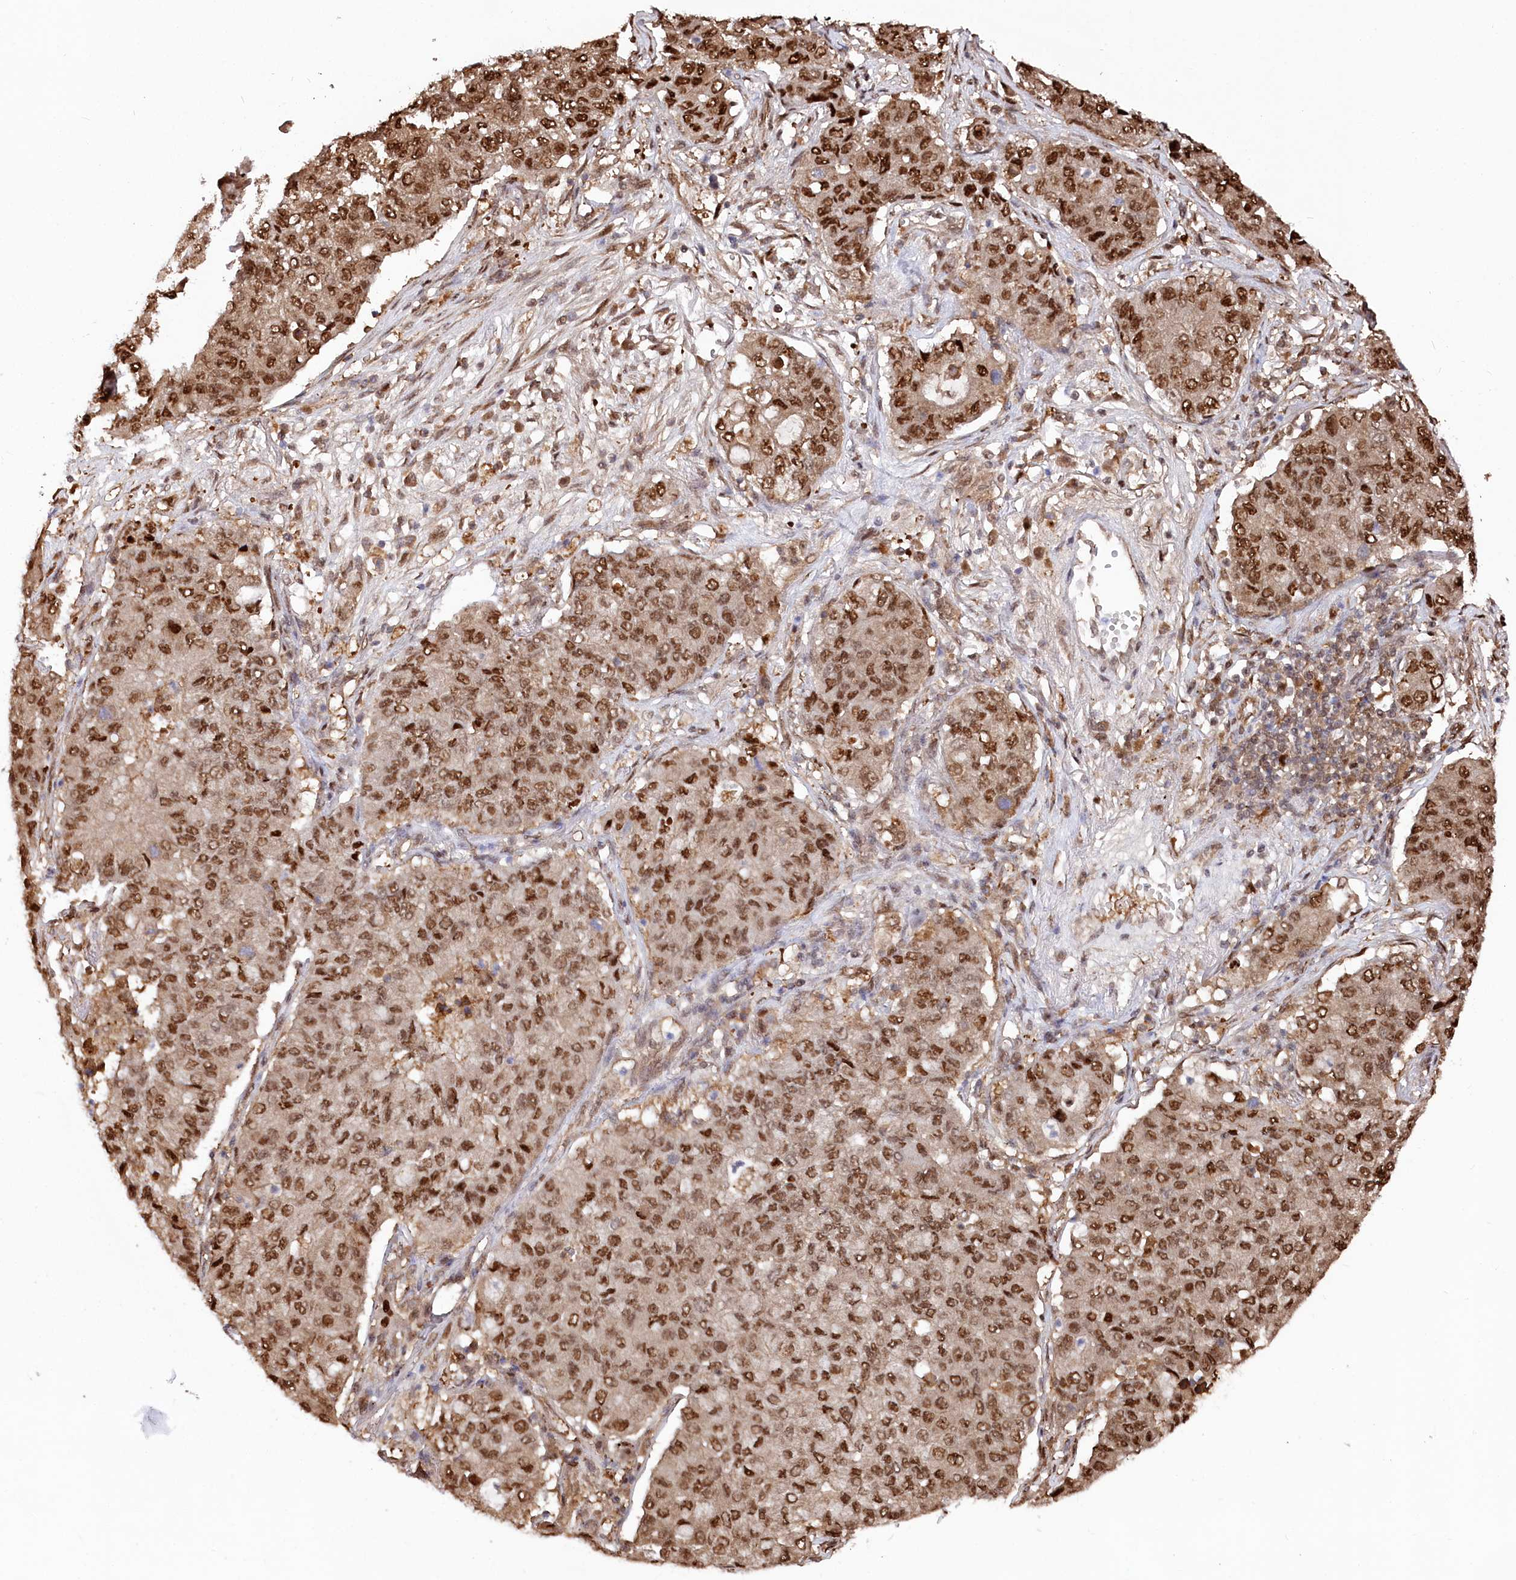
{"staining": {"intensity": "strong", "quantity": ">75%", "location": "nuclear"}, "tissue": "lung cancer", "cell_type": "Tumor cells", "image_type": "cancer", "snomed": [{"axis": "morphology", "description": "Squamous cell carcinoma, NOS"}, {"axis": "topography", "description": "Lung"}], "caption": "The photomicrograph shows staining of lung squamous cell carcinoma, revealing strong nuclear protein staining (brown color) within tumor cells.", "gene": "PSMA1", "patient": {"sex": "male", "age": 74}}